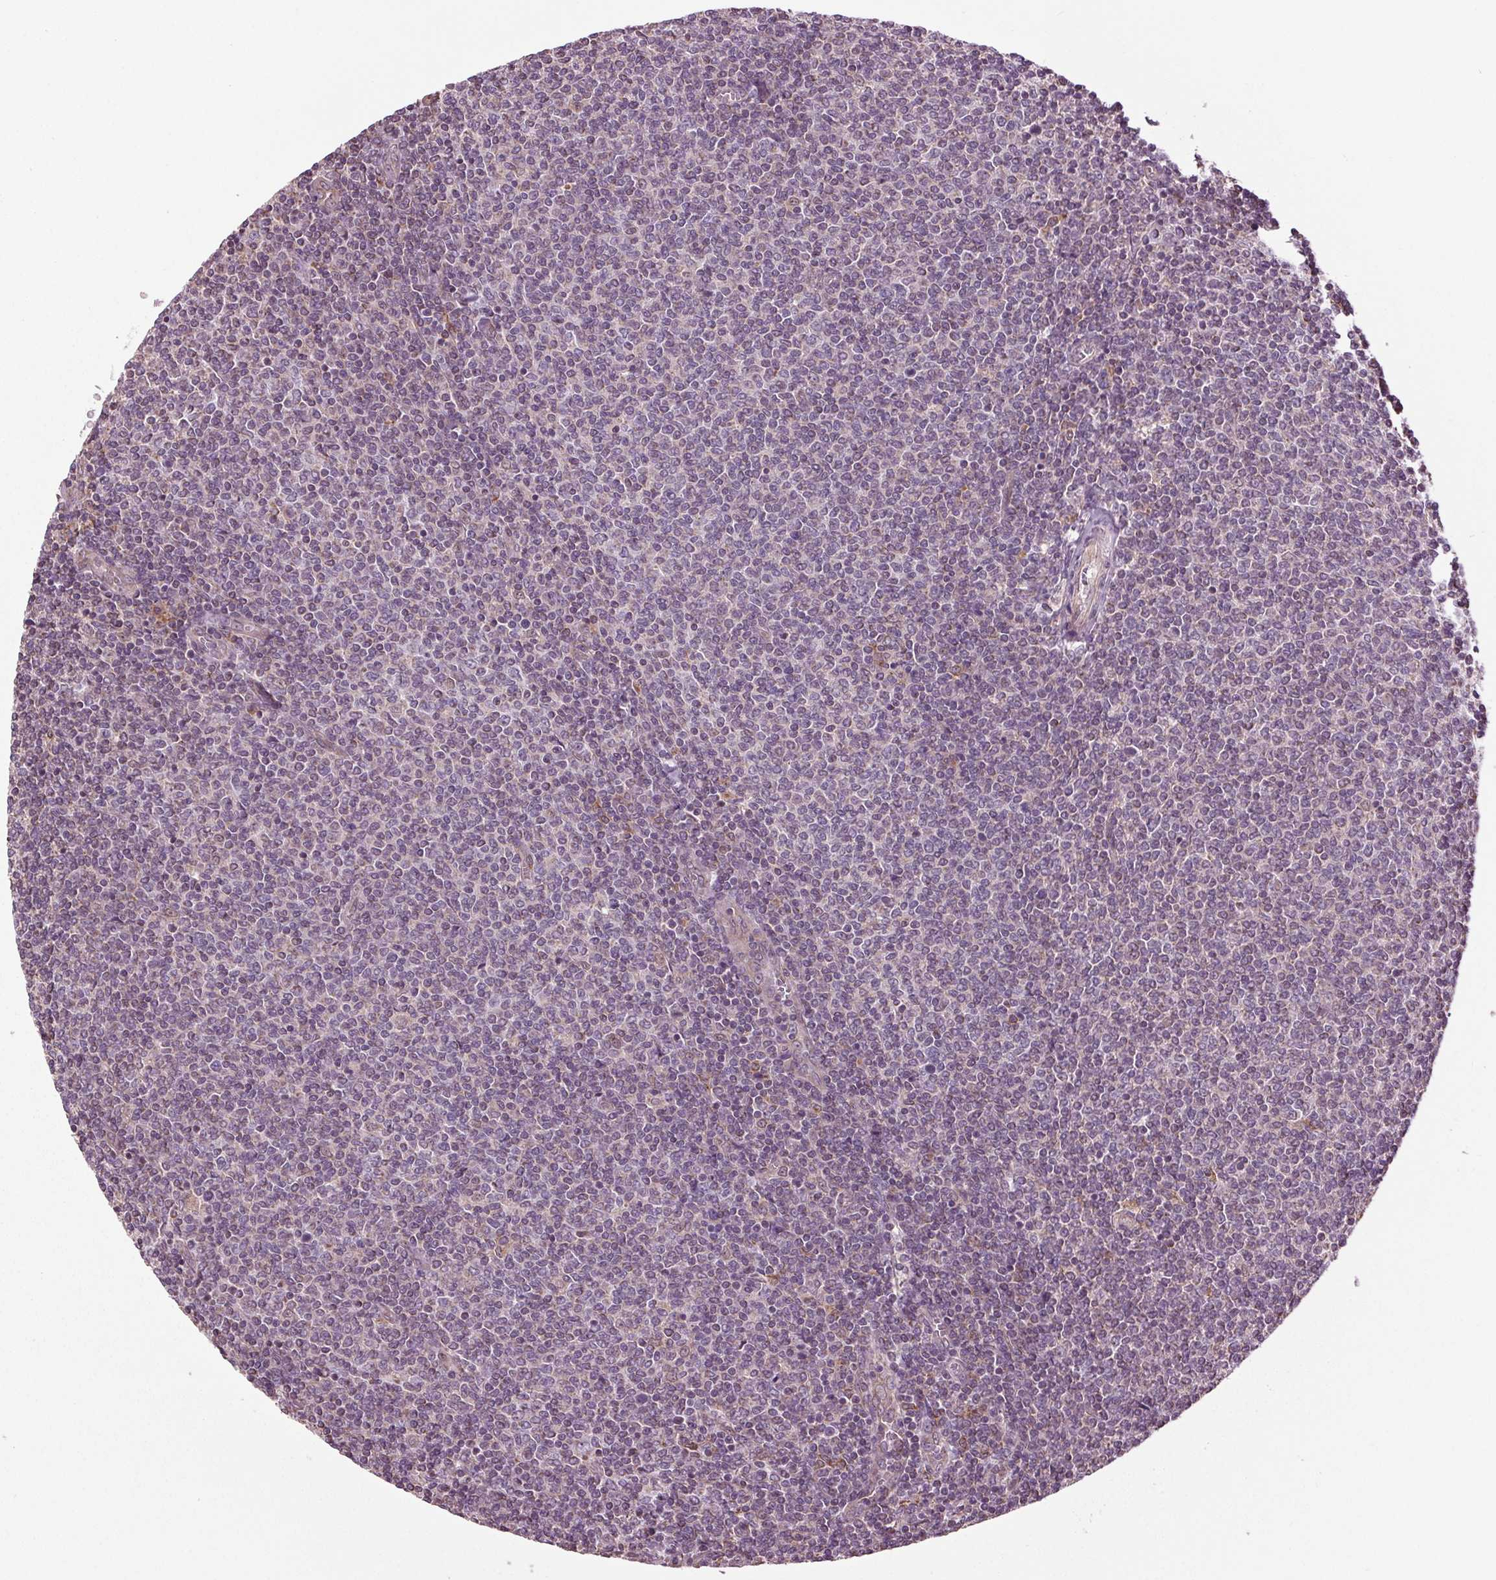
{"staining": {"intensity": "negative", "quantity": "none", "location": "none"}, "tissue": "lymphoma", "cell_type": "Tumor cells", "image_type": "cancer", "snomed": [{"axis": "morphology", "description": "Malignant lymphoma, non-Hodgkin's type, Low grade"}, {"axis": "topography", "description": "Lymph node"}], "caption": "High magnification brightfield microscopy of malignant lymphoma, non-Hodgkin's type (low-grade) stained with DAB (3,3'-diaminobenzidine) (brown) and counterstained with hematoxylin (blue): tumor cells show no significant expression.", "gene": "RNPEP", "patient": {"sex": "male", "age": 52}}